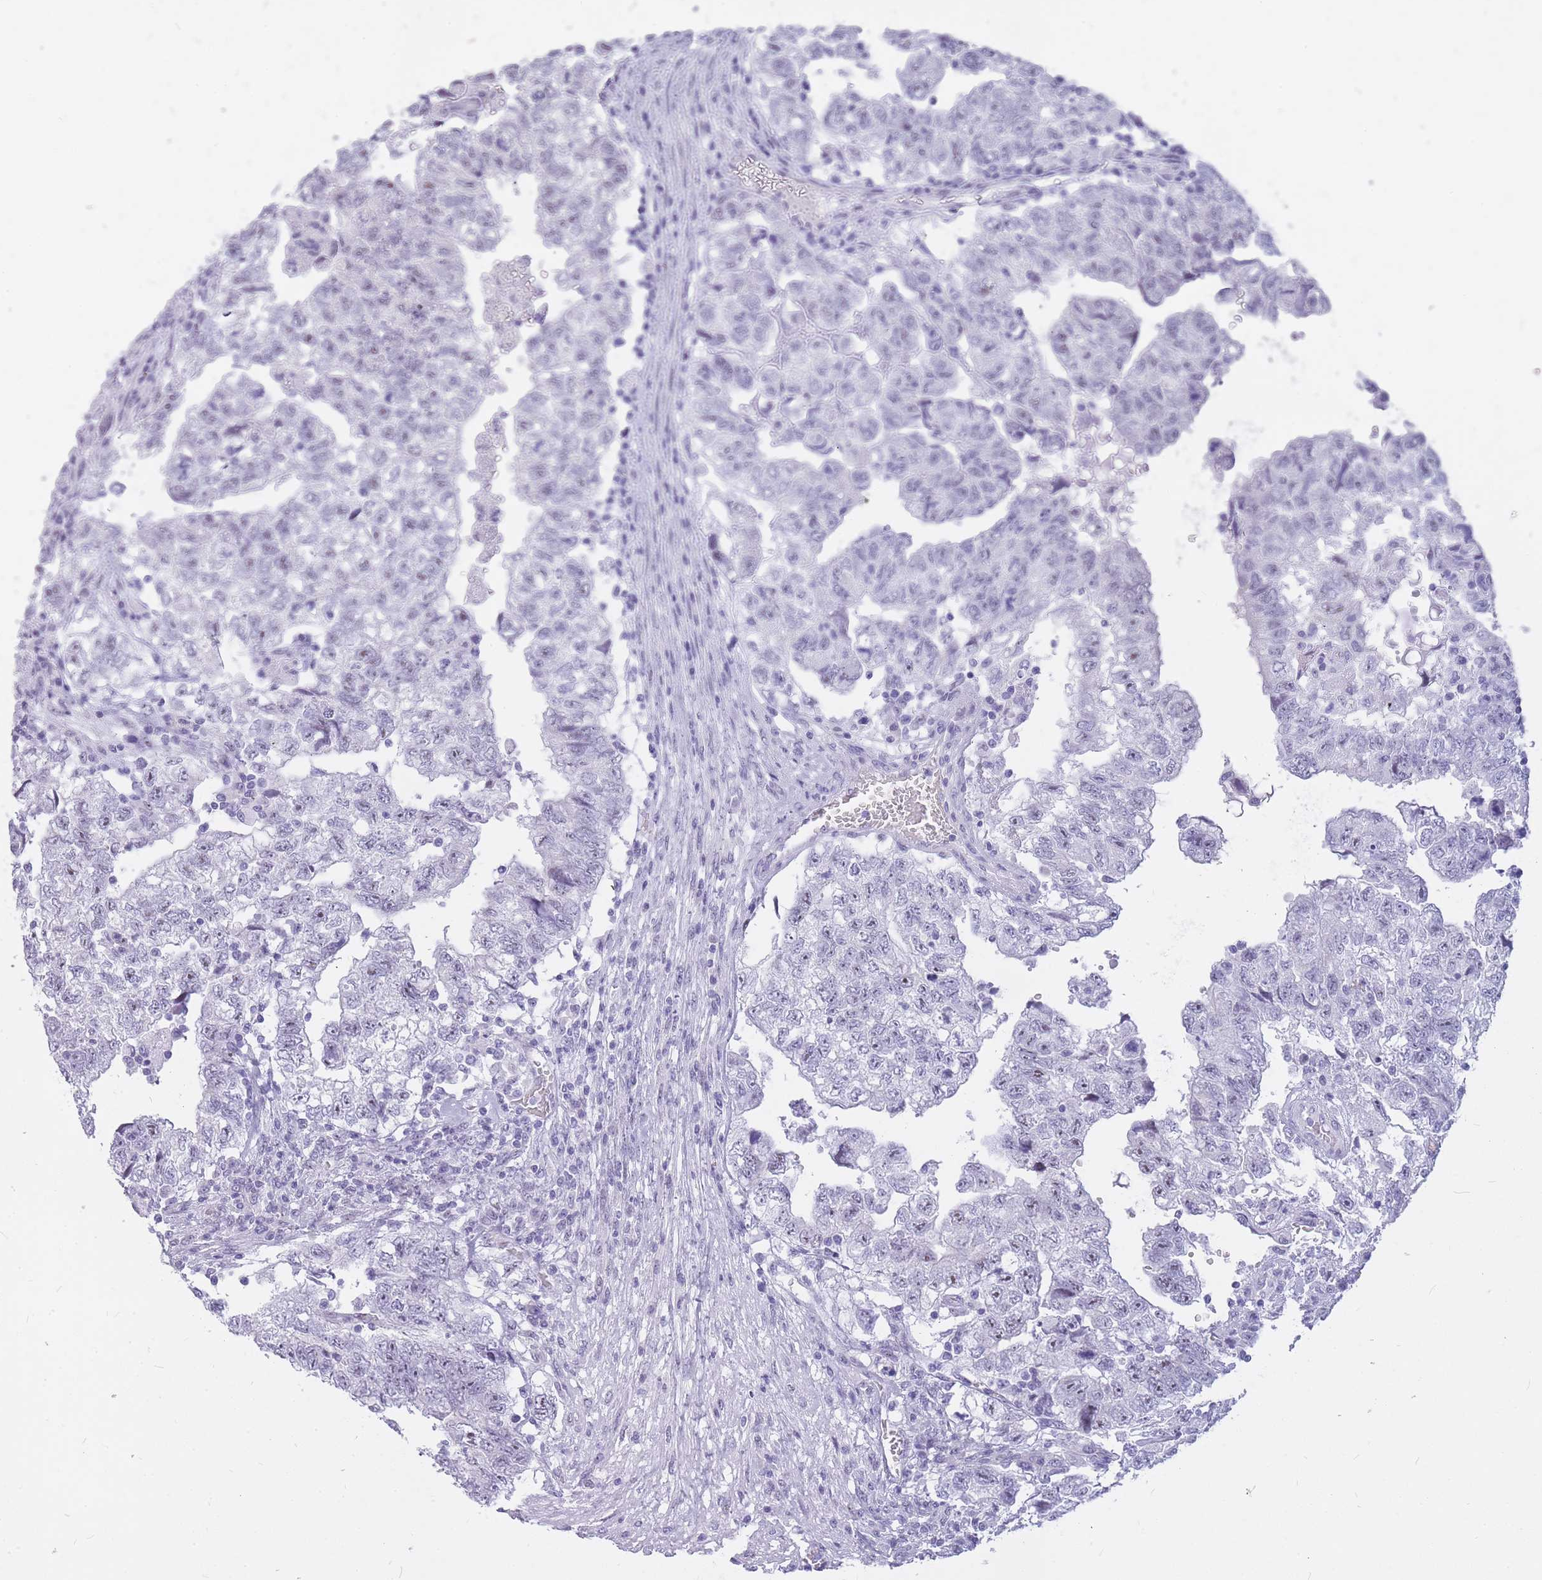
{"staining": {"intensity": "negative", "quantity": "none", "location": "none"}, "tissue": "testis cancer", "cell_type": "Tumor cells", "image_type": "cancer", "snomed": [{"axis": "morphology", "description": "Carcinoma, Embryonal, NOS"}, {"axis": "topography", "description": "Testis"}], "caption": "High power microscopy photomicrograph of an immunohistochemistry (IHC) histopathology image of testis embryonal carcinoma, revealing no significant positivity in tumor cells.", "gene": "INS", "patient": {"sex": "male", "age": 36}}